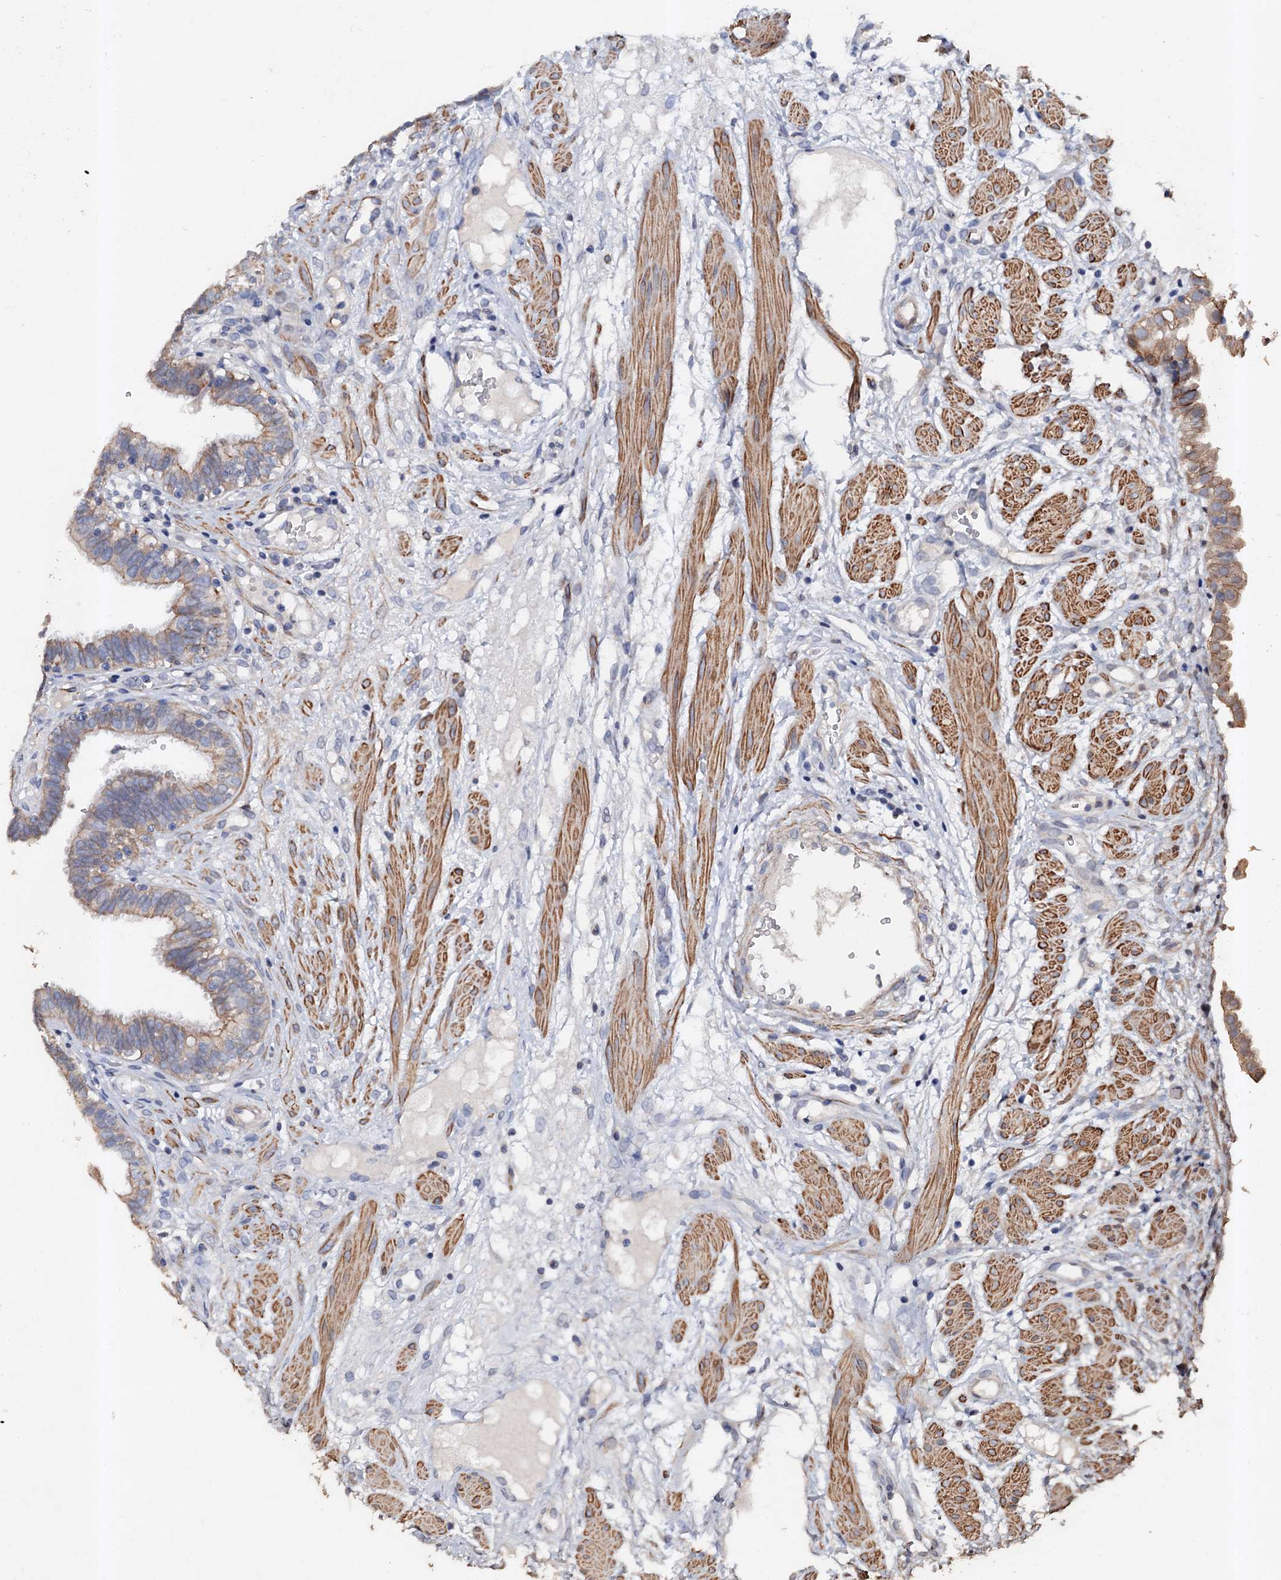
{"staining": {"intensity": "weak", "quantity": "<25%", "location": "cytoplasmic/membranous"}, "tissue": "fallopian tube", "cell_type": "Glandular cells", "image_type": "normal", "snomed": [{"axis": "morphology", "description": "Normal tissue, NOS"}, {"axis": "topography", "description": "Fallopian tube"}, {"axis": "topography", "description": "Placenta"}], "caption": "IHC histopathology image of benign fallopian tube: human fallopian tube stained with DAB exhibits no significant protein expression in glandular cells. (DAB immunohistochemistry (IHC) with hematoxylin counter stain).", "gene": "VPS36", "patient": {"sex": "female", "age": 32}}